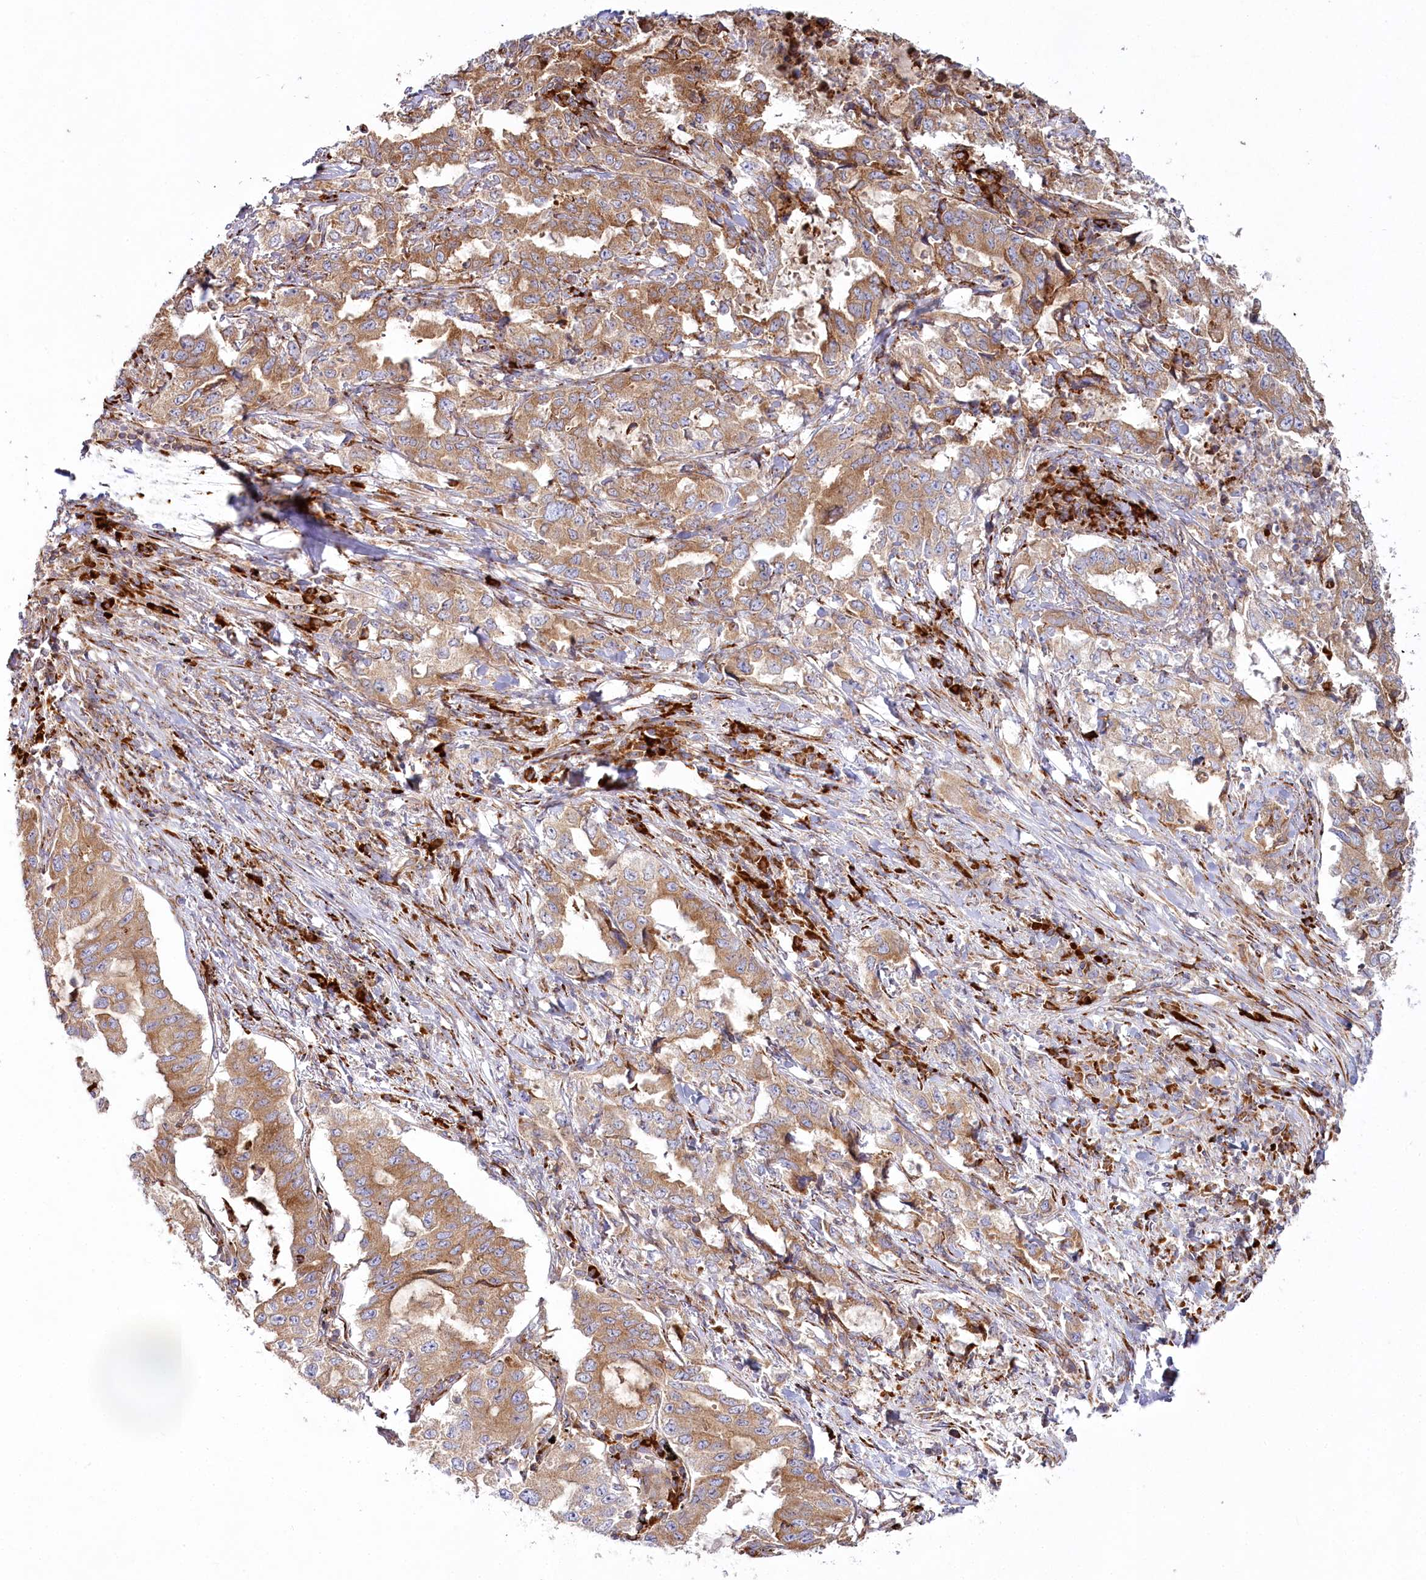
{"staining": {"intensity": "moderate", "quantity": ">75%", "location": "cytoplasmic/membranous"}, "tissue": "lung cancer", "cell_type": "Tumor cells", "image_type": "cancer", "snomed": [{"axis": "morphology", "description": "Adenocarcinoma, NOS"}, {"axis": "topography", "description": "Lung"}], "caption": "High-magnification brightfield microscopy of lung adenocarcinoma stained with DAB (3,3'-diaminobenzidine) (brown) and counterstained with hematoxylin (blue). tumor cells exhibit moderate cytoplasmic/membranous staining is present in approximately>75% of cells.", "gene": "POGLUT1", "patient": {"sex": "female", "age": 51}}